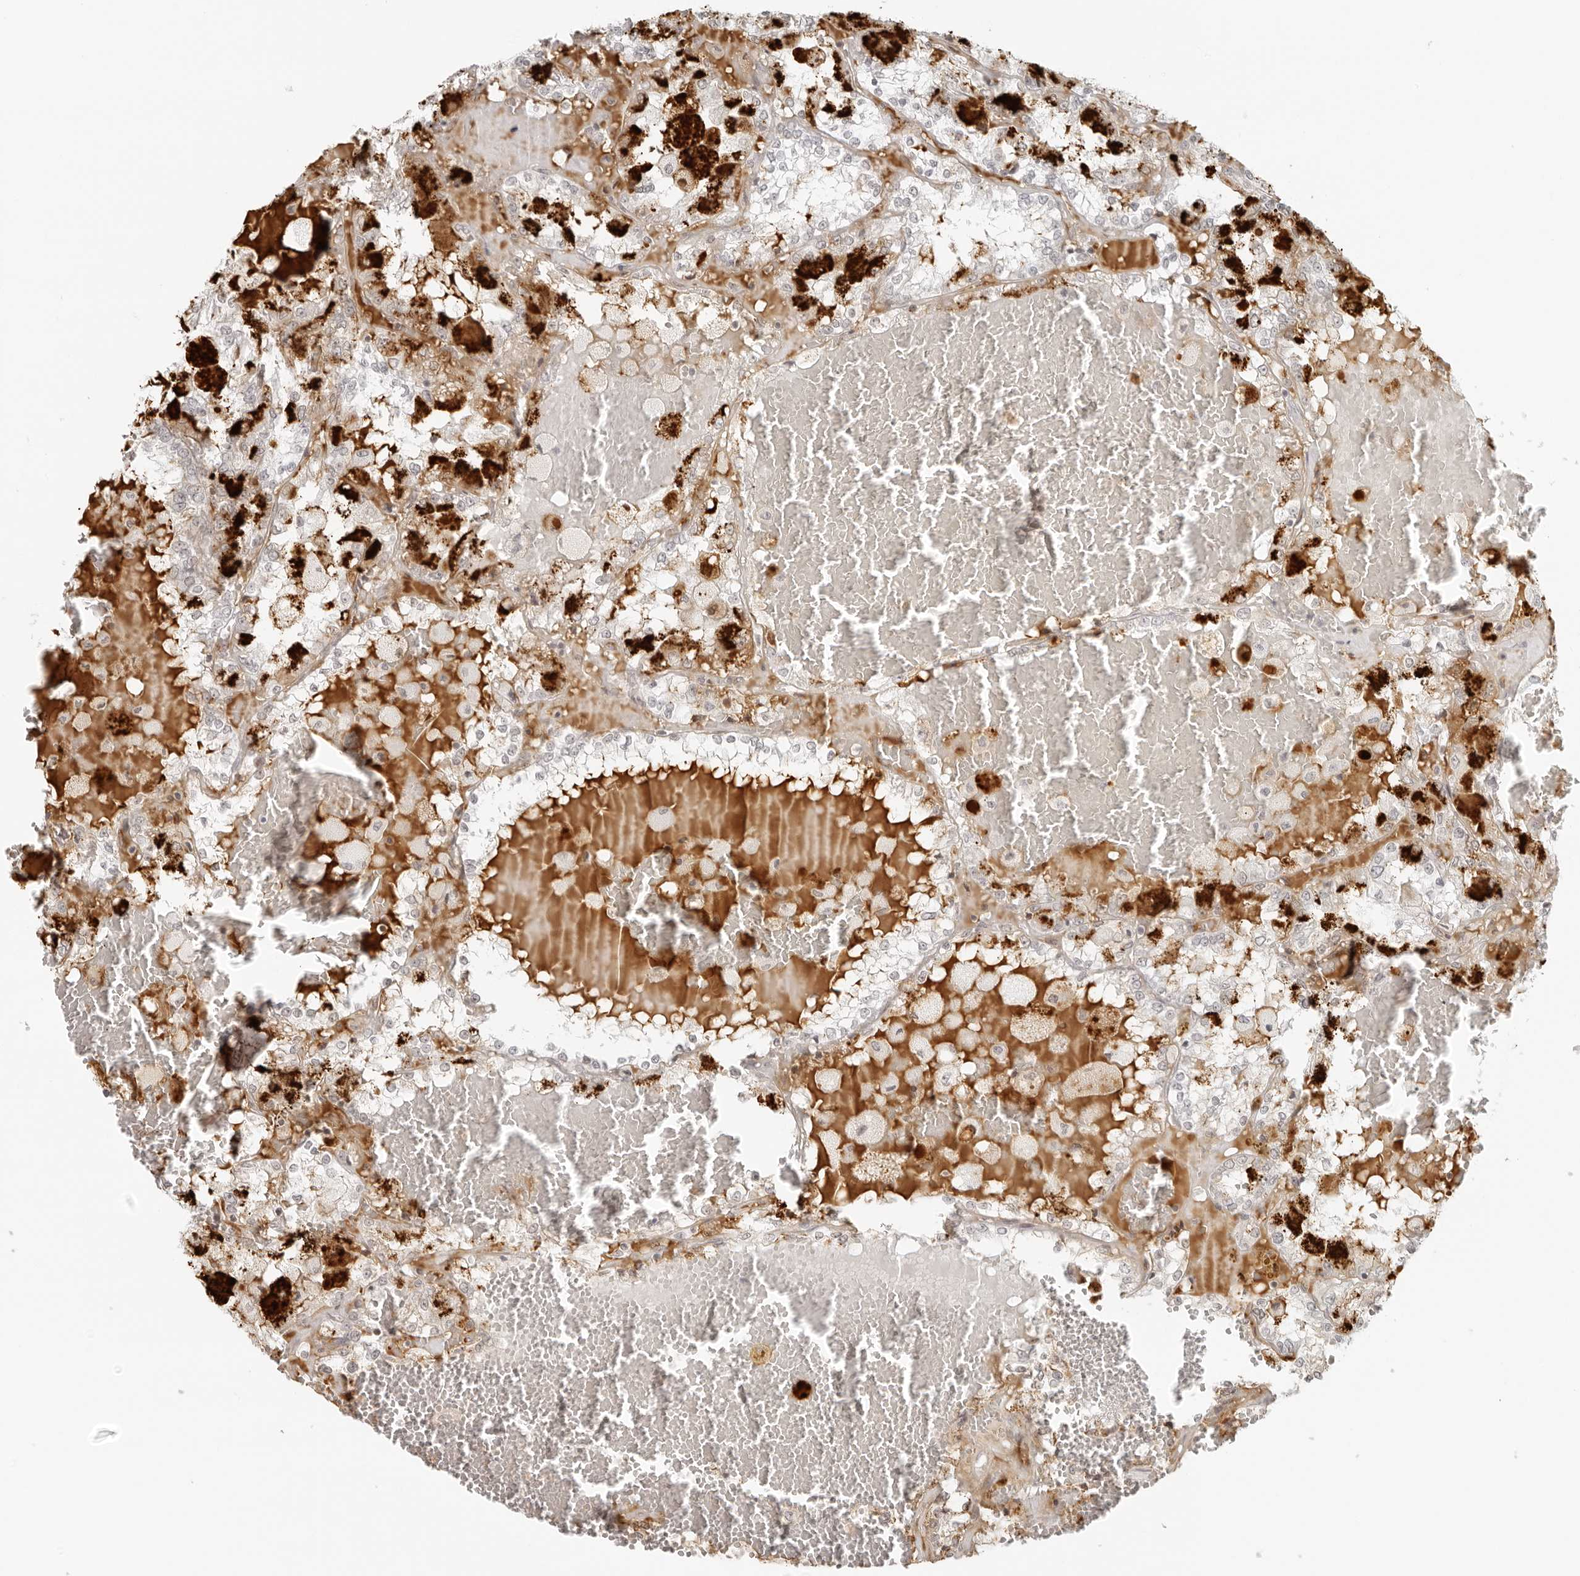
{"staining": {"intensity": "negative", "quantity": "none", "location": "none"}, "tissue": "renal cancer", "cell_type": "Tumor cells", "image_type": "cancer", "snomed": [{"axis": "morphology", "description": "Adenocarcinoma, NOS"}, {"axis": "topography", "description": "Kidney"}], "caption": "This micrograph is of renal cancer (adenocarcinoma) stained with immunohistochemistry to label a protein in brown with the nuclei are counter-stained blue. There is no staining in tumor cells. The staining was performed using DAB to visualize the protein expression in brown, while the nuclei were stained in blue with hematoxylin (Magnification: 20x).", "gene": "ZNF678", "patient": {"sex": "female", "age": 56}}